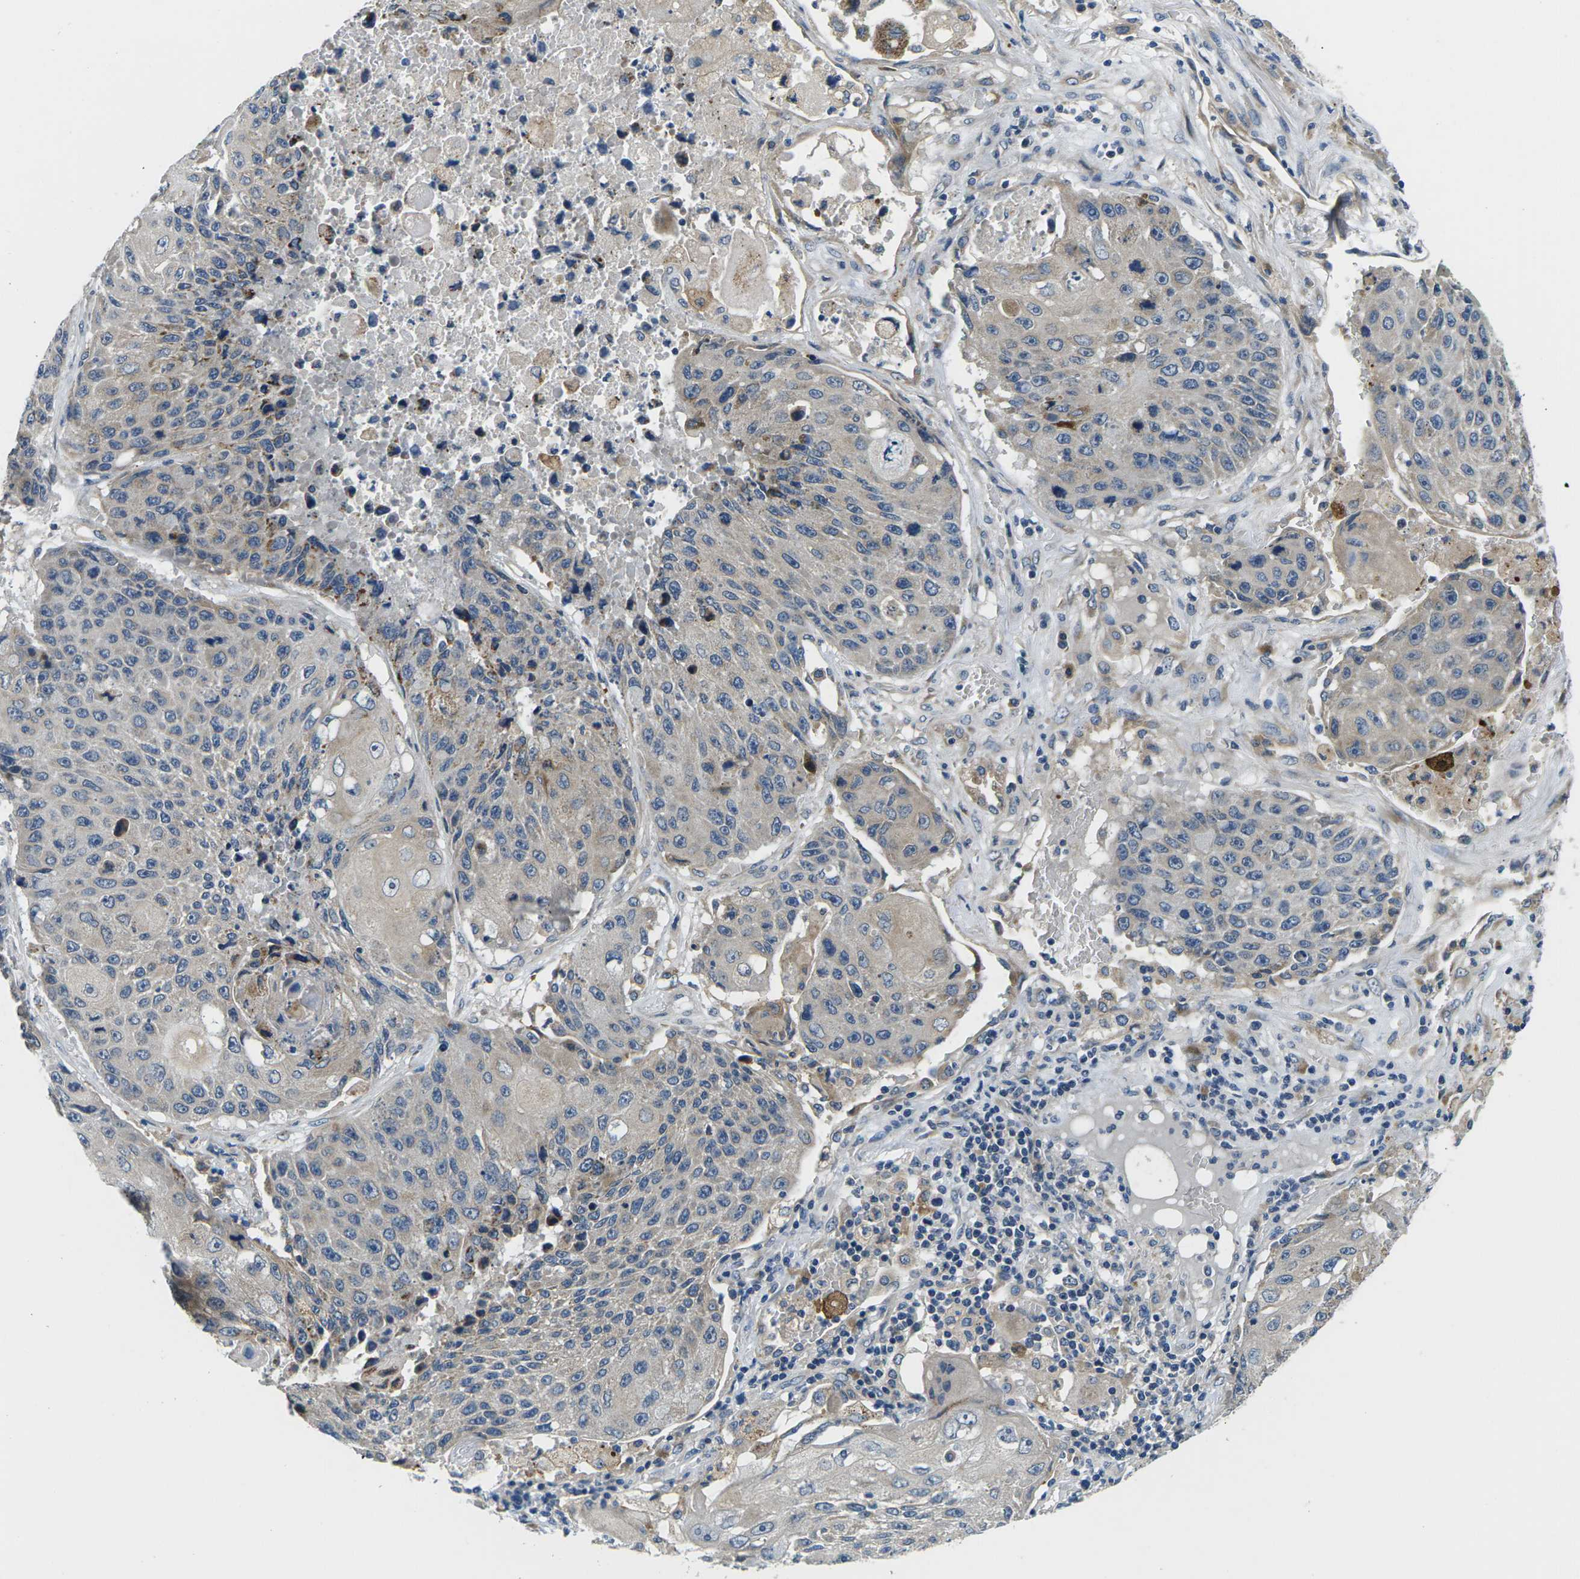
{"staining": {"intensity": "negative", "quantity": "none", "location": "none"}, "tissue": "lung cancer", "cell_type": "Tumor cells", "image_type": "cancer", "snomed": [{"axis": "morphology", "description": "Squamous cell carcinoma, NOS"}, {"axis": "topography", "description": "Lung"}], "caption": "High power microscopy micrograph of an IHC histopathology image of lung cancer, revealing no significant staining in tumor cells.", "gene": "ERGIC3", "patient": {"sex": "male", "age": 61}}